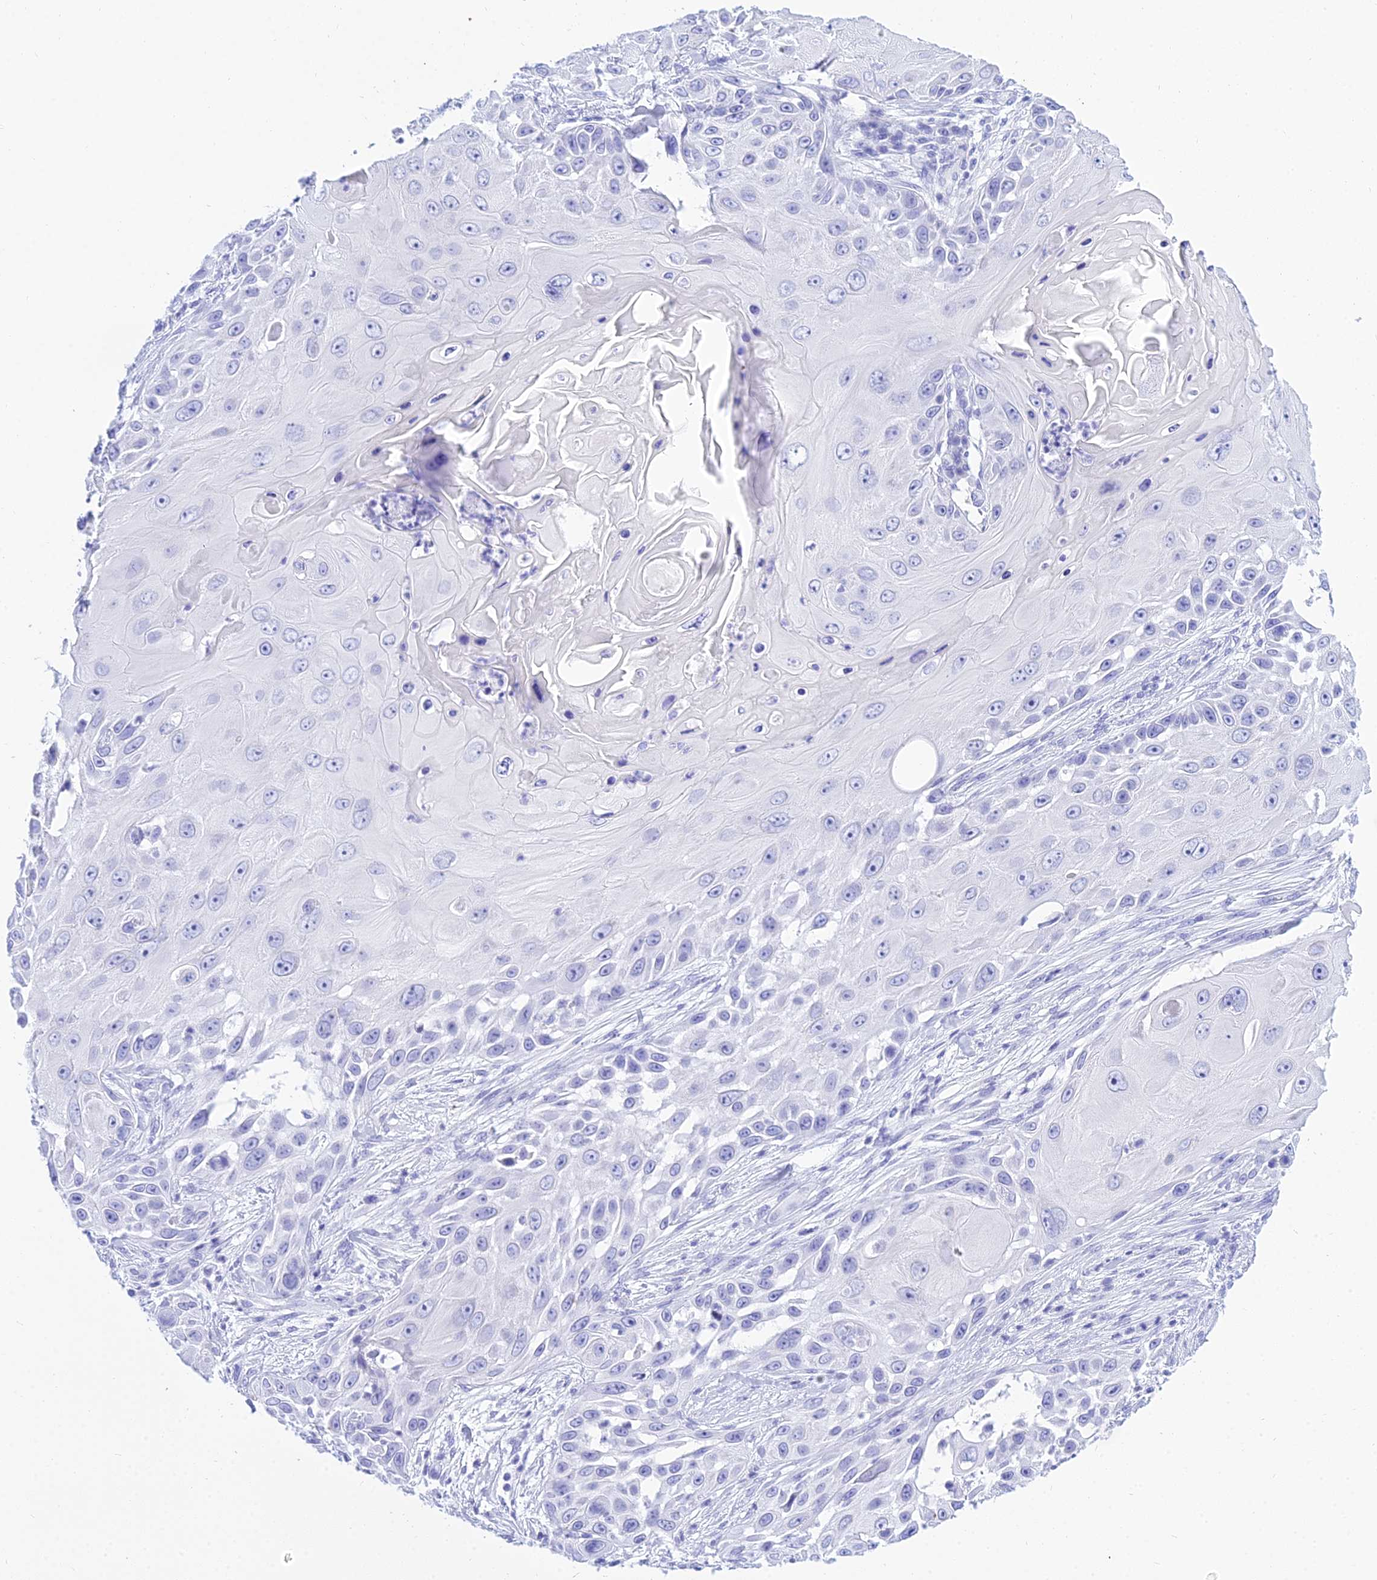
{"staining": {"intensity": "negative", "quantity": "none", "location": "none"}, "tissue": "skin cancer", "cell_type": "Tumor cells", "image_type": "cancer", "snomed": [{"axis": "morphology", "description": "Squamous cell carcinoma, NOS"}, {"axis": "topography", "description": "Skin"}], "caption": "IHC histopathology image of human skin cancer (squamous cell carcinoma) stained for a protein (brown), which exhibits no expression in tumor cells.", "gene": "PATE4", "patient": {"sex": "female", "age": 44}}